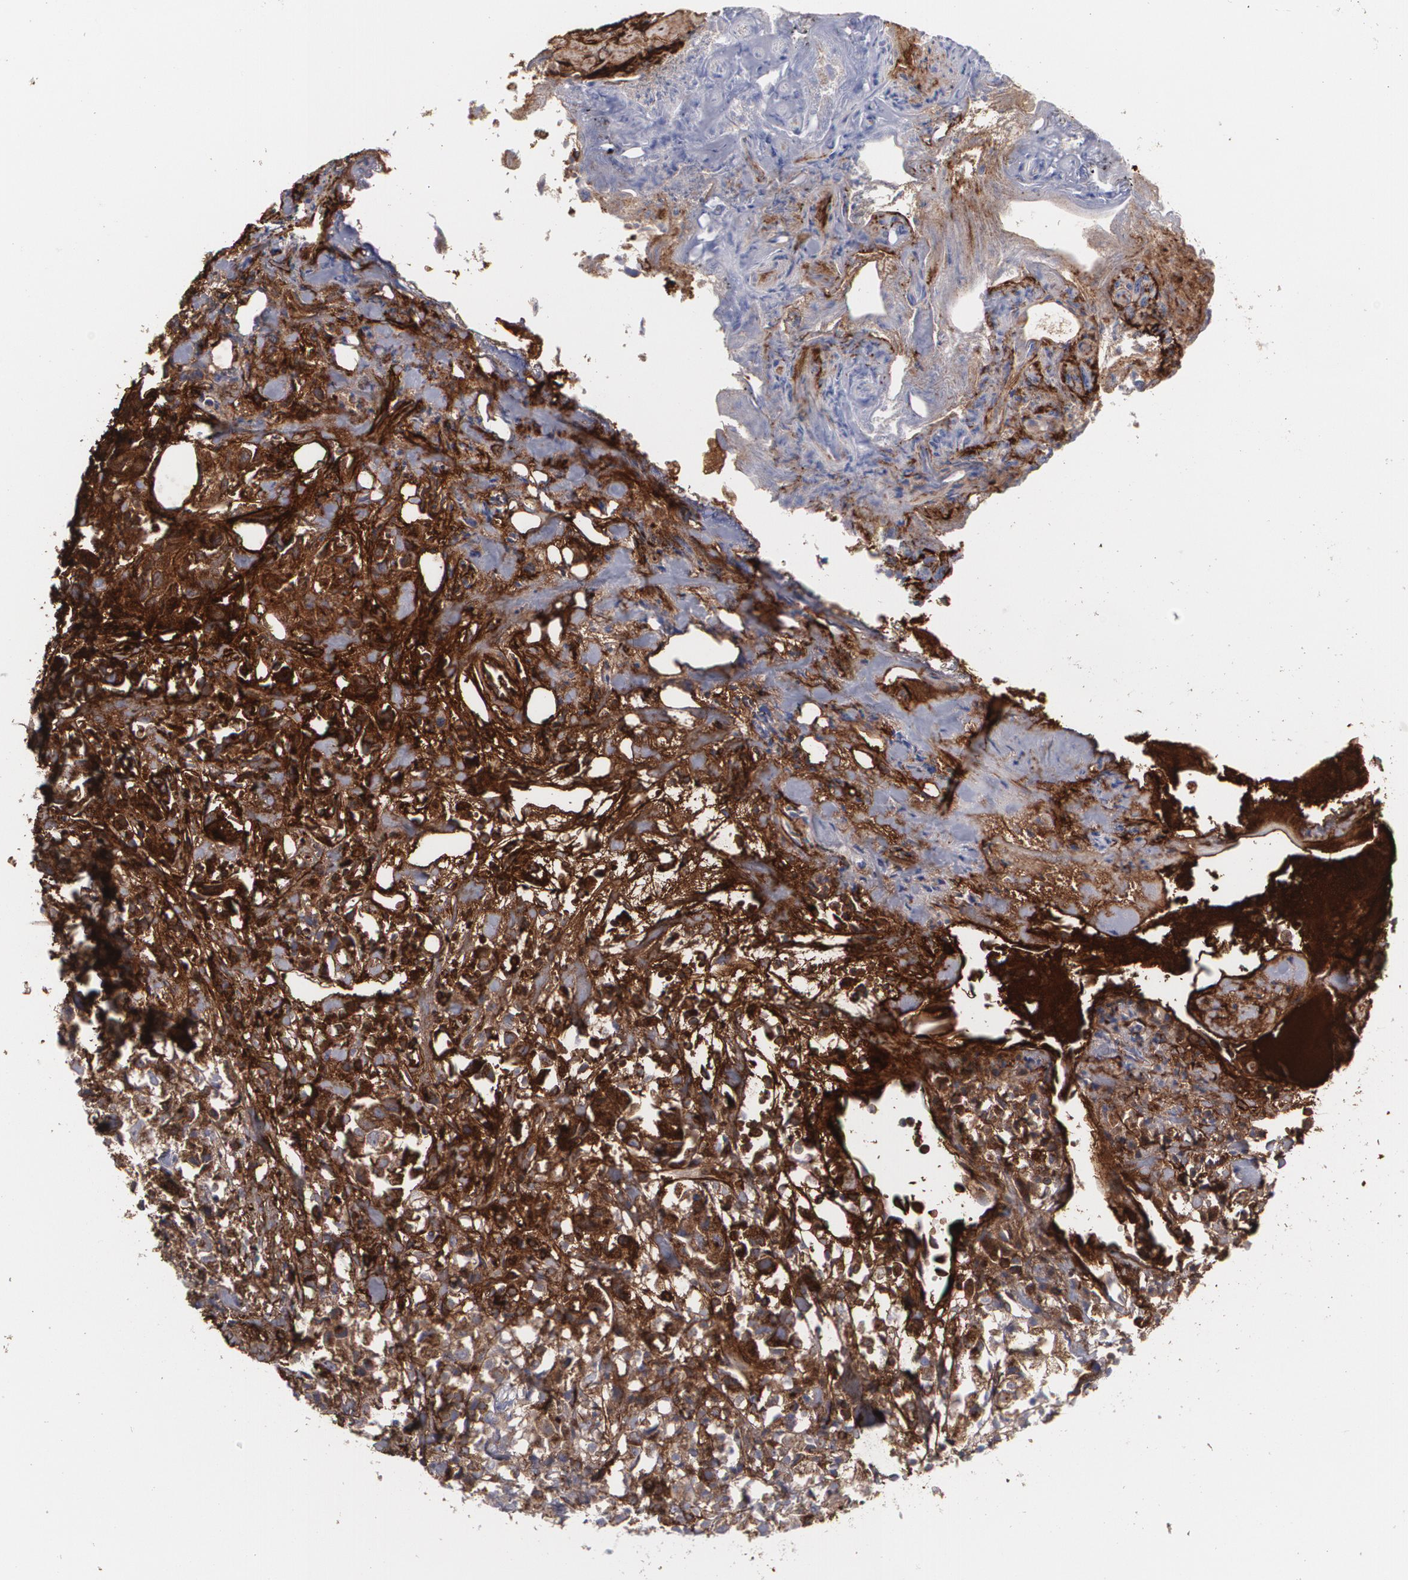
{"staining": {"intensity": "moderate", "quantity": ">75%", "location": "cytoplasmic/membranous"}, "tissue": "urothelial cancer", "cell_type": "Tumor cells", "image_type": "cancer", "snomed": [{"axis": "morphology", "description": "Urothelial carcinoma, Low grade"}, {"axis": "topography", "description": "Urinary bladder"}], "caption": "Protein analysis of urothelial carcinoma (low-grade) tissue exhibits moderate cytoplasmic/membranous staining in about >75% of tumor cells. (Brightfield microscopy of DAB IHC at high magnification).", "gene": "FBLN1", "patient": {"sex": "female", "age": 73}}